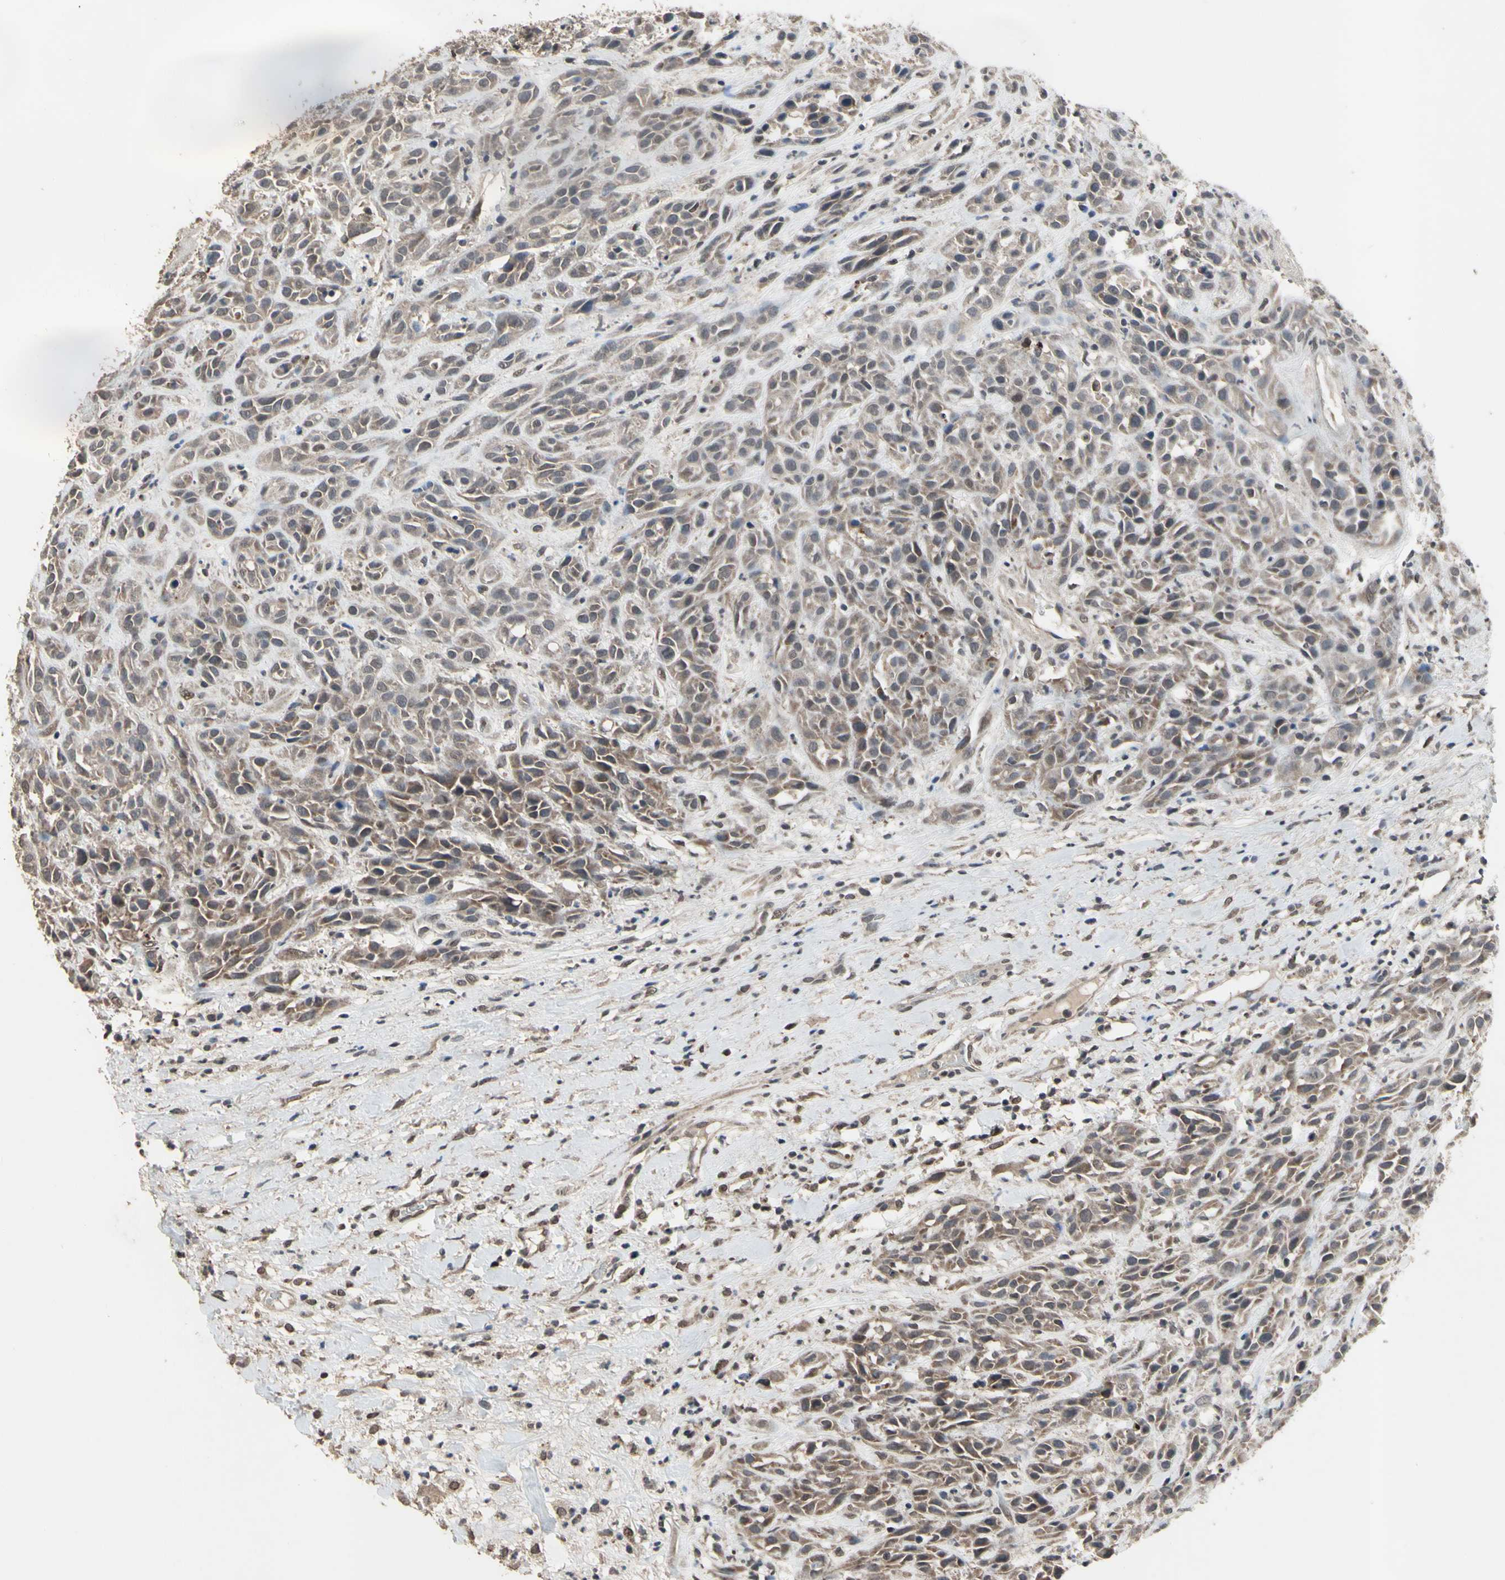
{"staining": {"intensity": "moderate", "quantity": ">75%", "location": "cytoplasmic/membranous,nuclear"}, "tissue": "head and neck cancer", "cell_type": "Tumor cells", "image_type": "cancer", "snomed": [{"axis": "morphology", "description": "Normal tissue, NOS"}, {"axis": "morphology", "description": "Squamous cell carcinoma, NOS"}, {"axis": "topography", "description": "Cartilage tissue"}, {"axis": "topography", "description": "Head-Neck"}], "caption": "Head and neck cancer was stained to show a protein in brown. There is medium levels of moderate cytoplasmic/membranous and nuclear expression in about >75% of tumor cells.", "gene": "ZNF174", "patient": {"sex": "male", "age": 62}}